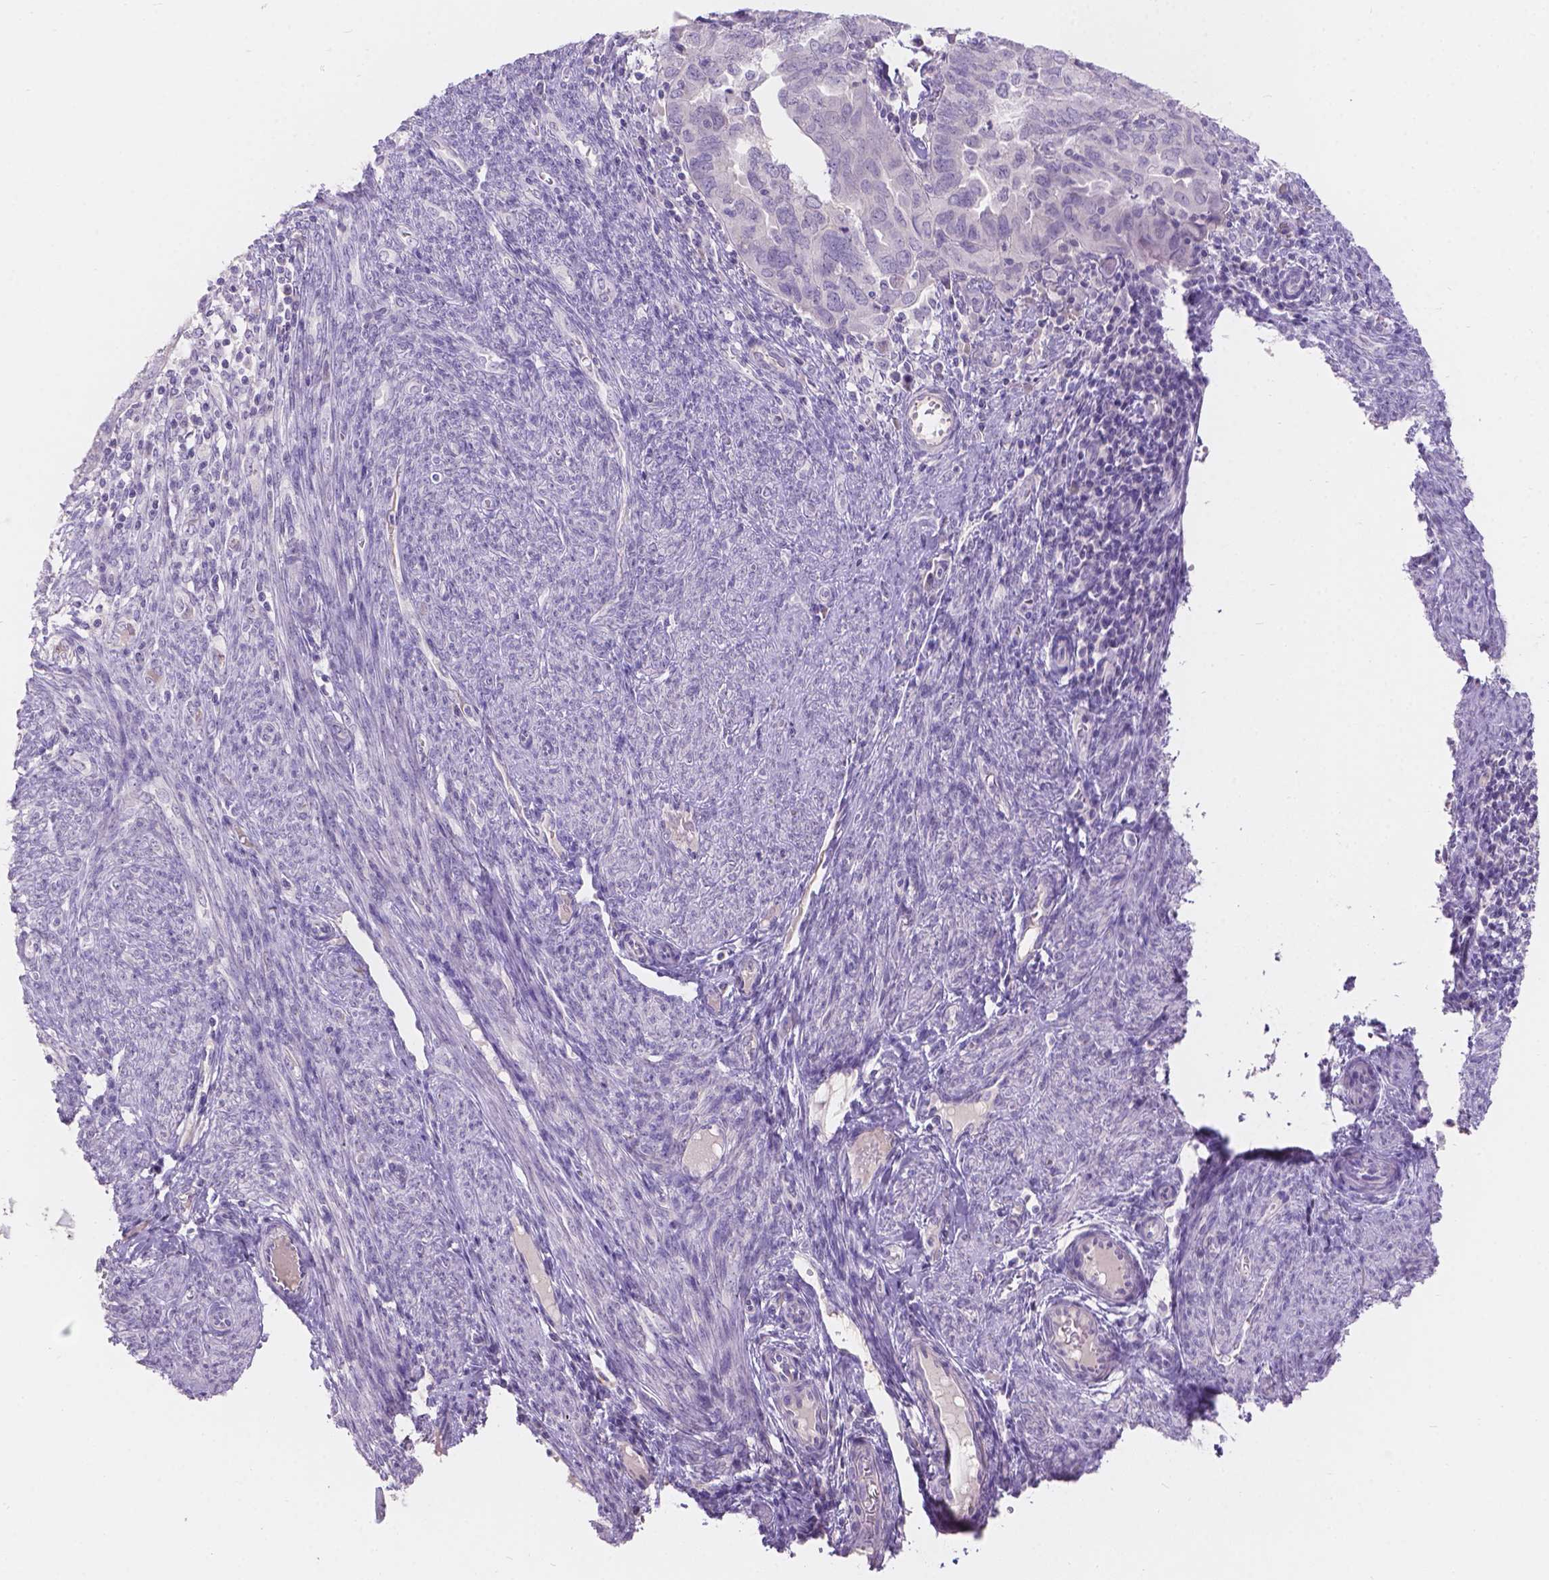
{"staining": {"intensity": "negative", "quantity": "none", "location": "none"}, "tissue": "endometrial cancer", "cell_type": "Tumor cells", "image_type": "cancer", "snomed": [{"axis": "morphology", "description": "Adenocarcinoma, NOS"}, {"axis": "topography", "description": "Endometrium"}], "caption": "Tumor cells are negative for brown protein staining in endometrial cancer (adenocarcinoma).", "gene": "HTN3", "patient": {"sex": "female", "age": 79}}